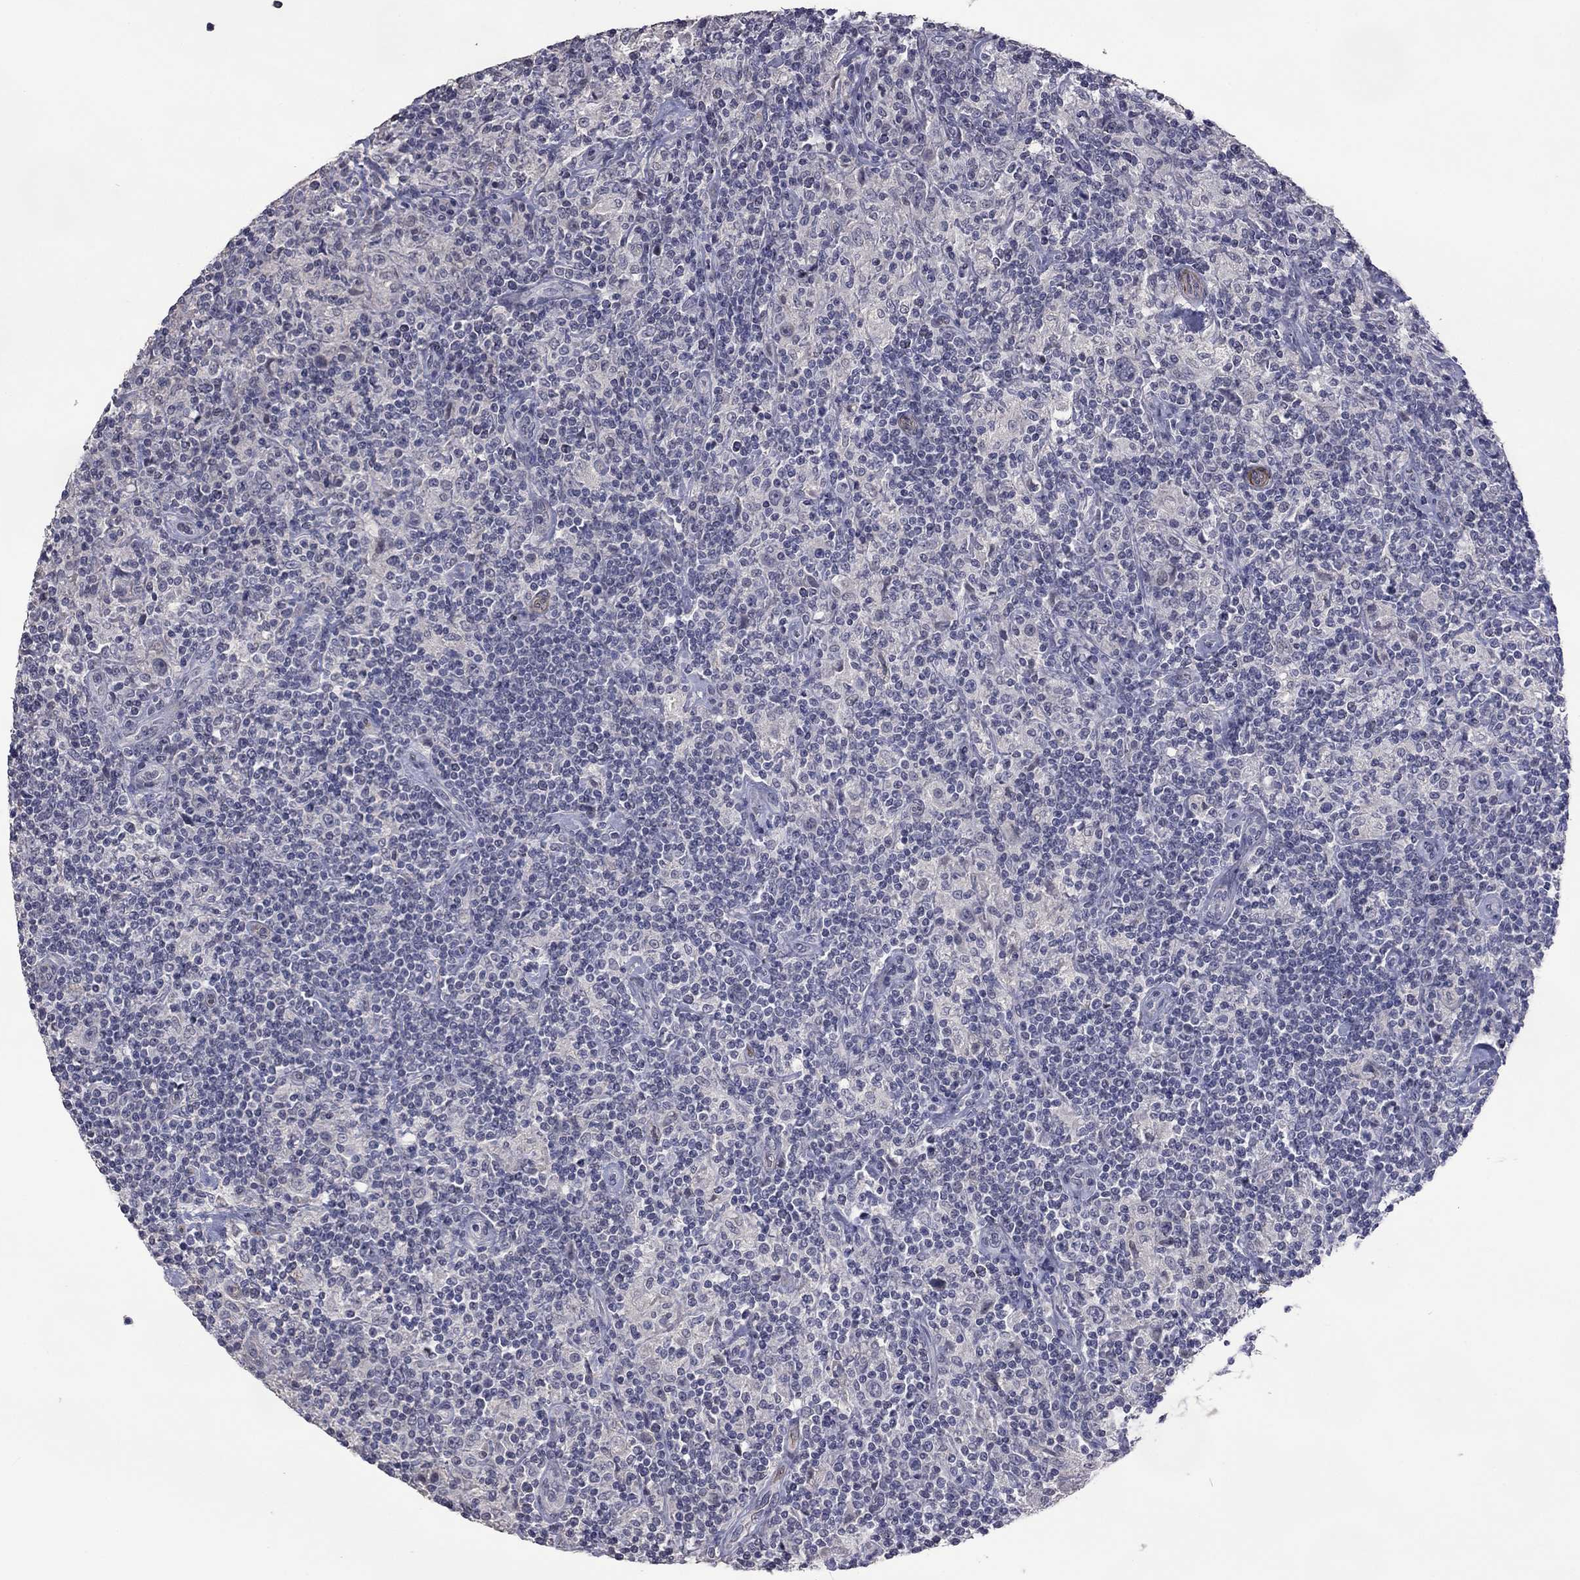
{"staining": {"intensity": "negative", "quantity": "none", "location": "none"}, "tissue": "lymphoma", "cell_type": "Tumor cells", "image_type": "cancer", "snomed": [{"axis": "morphology", "description": "Hodgkin's disease, NOS"}, {"axis": "topography", "description": "Lymph node"}], "caption": "Tumor cells are negative for protein expression in human Hodgkin's disease.", "gene": "IP6K3", "patient": {"sex": "male", "age": 70}}